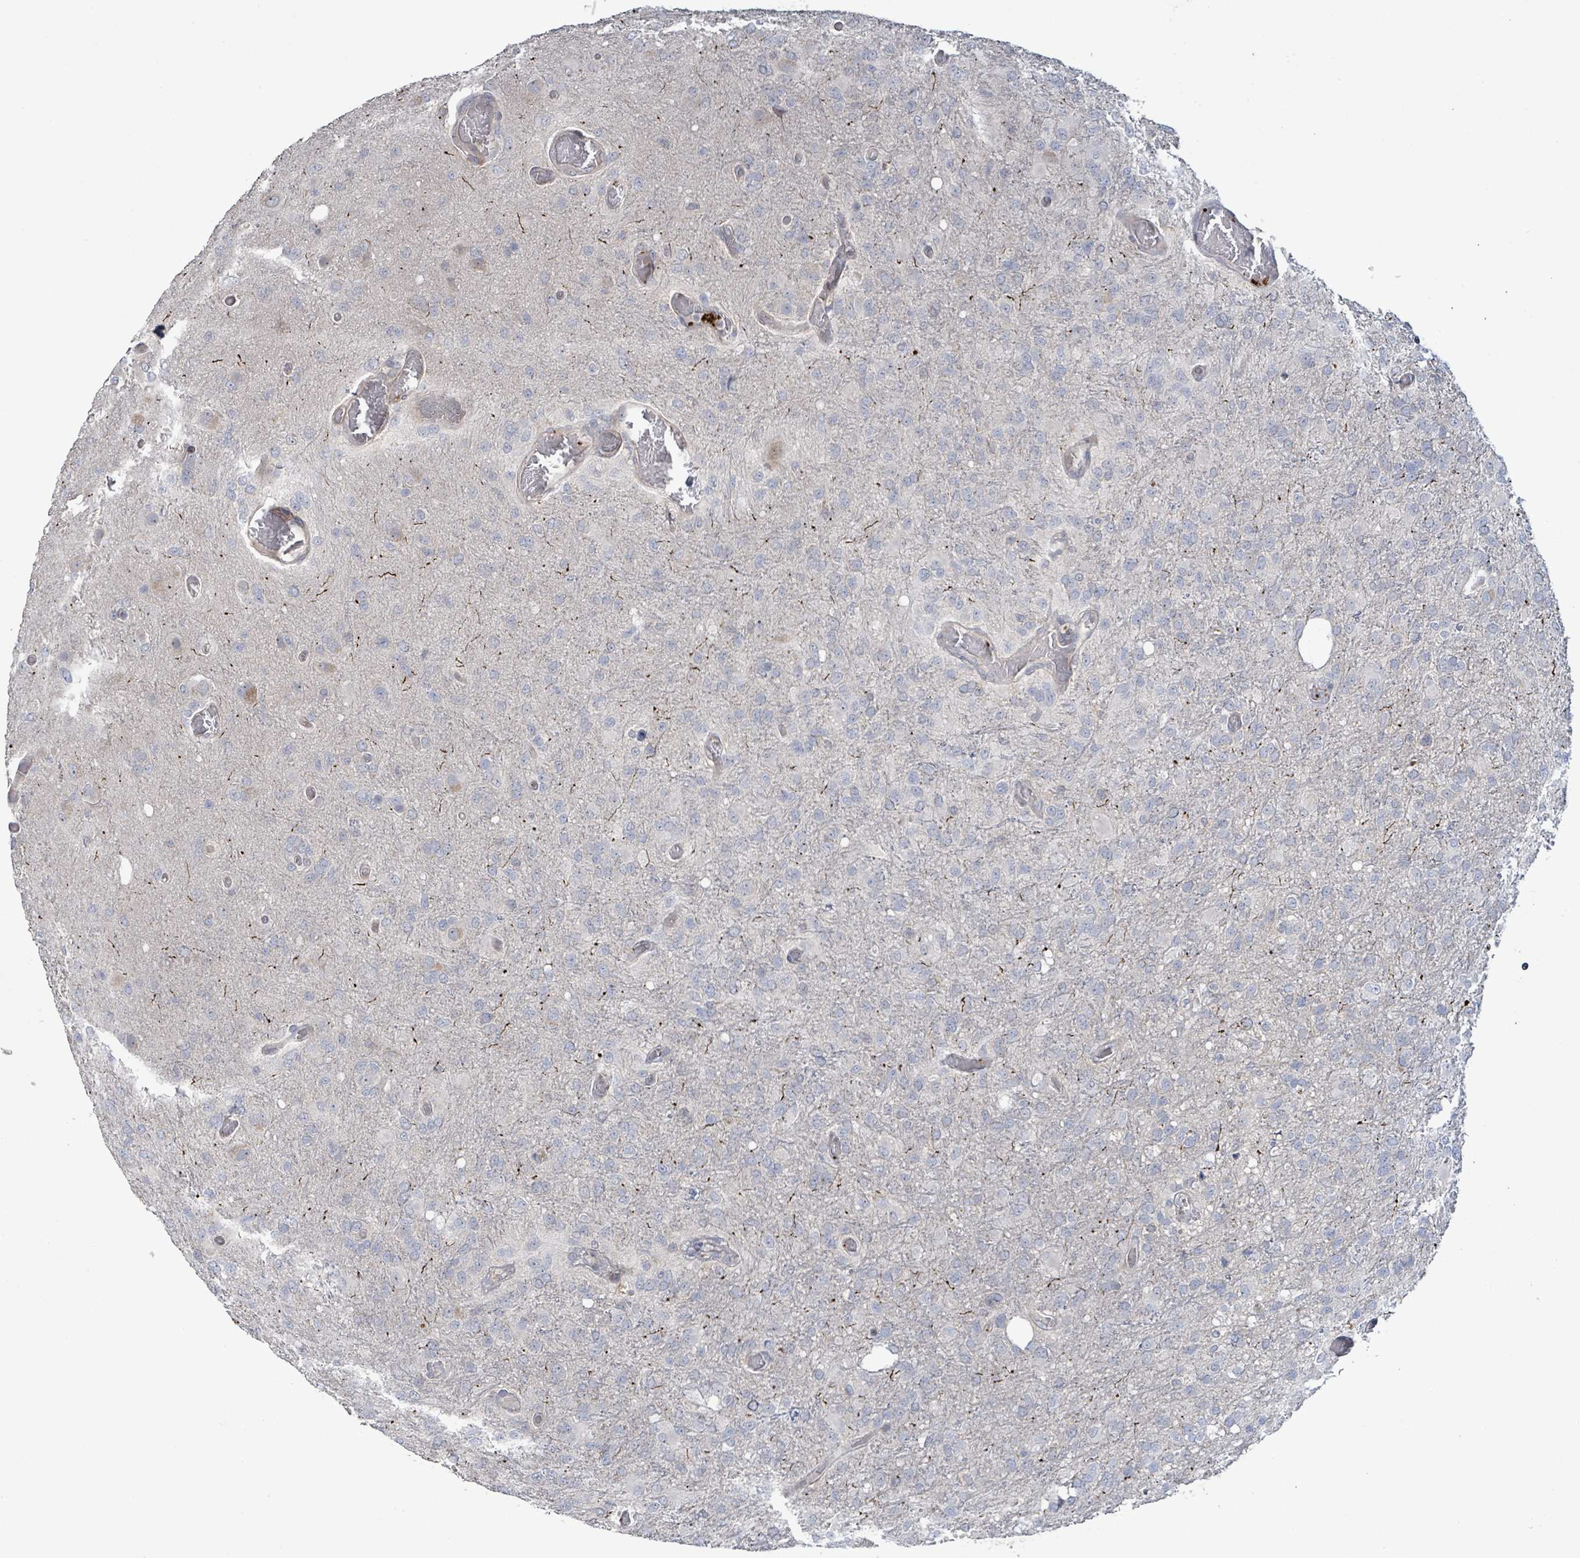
{"staining": {"intensity": "negative", "quantity": "none", "location": "none"}, "tissue": "glioma", "cell_type": "Tumor cells", "image_type": "cancer", "snomed": [{"axis": "morphology", "description": "Glioma, malignant, High grade"}, {"axis": "topography", "description": "Brain"}], "caption": "Malignant high-grade glioma was stained to show a protein in brown. There is no significant staining in tumor cells.", "gene": "LILRA4", "patient": {"sex": "female", "age": 74}}